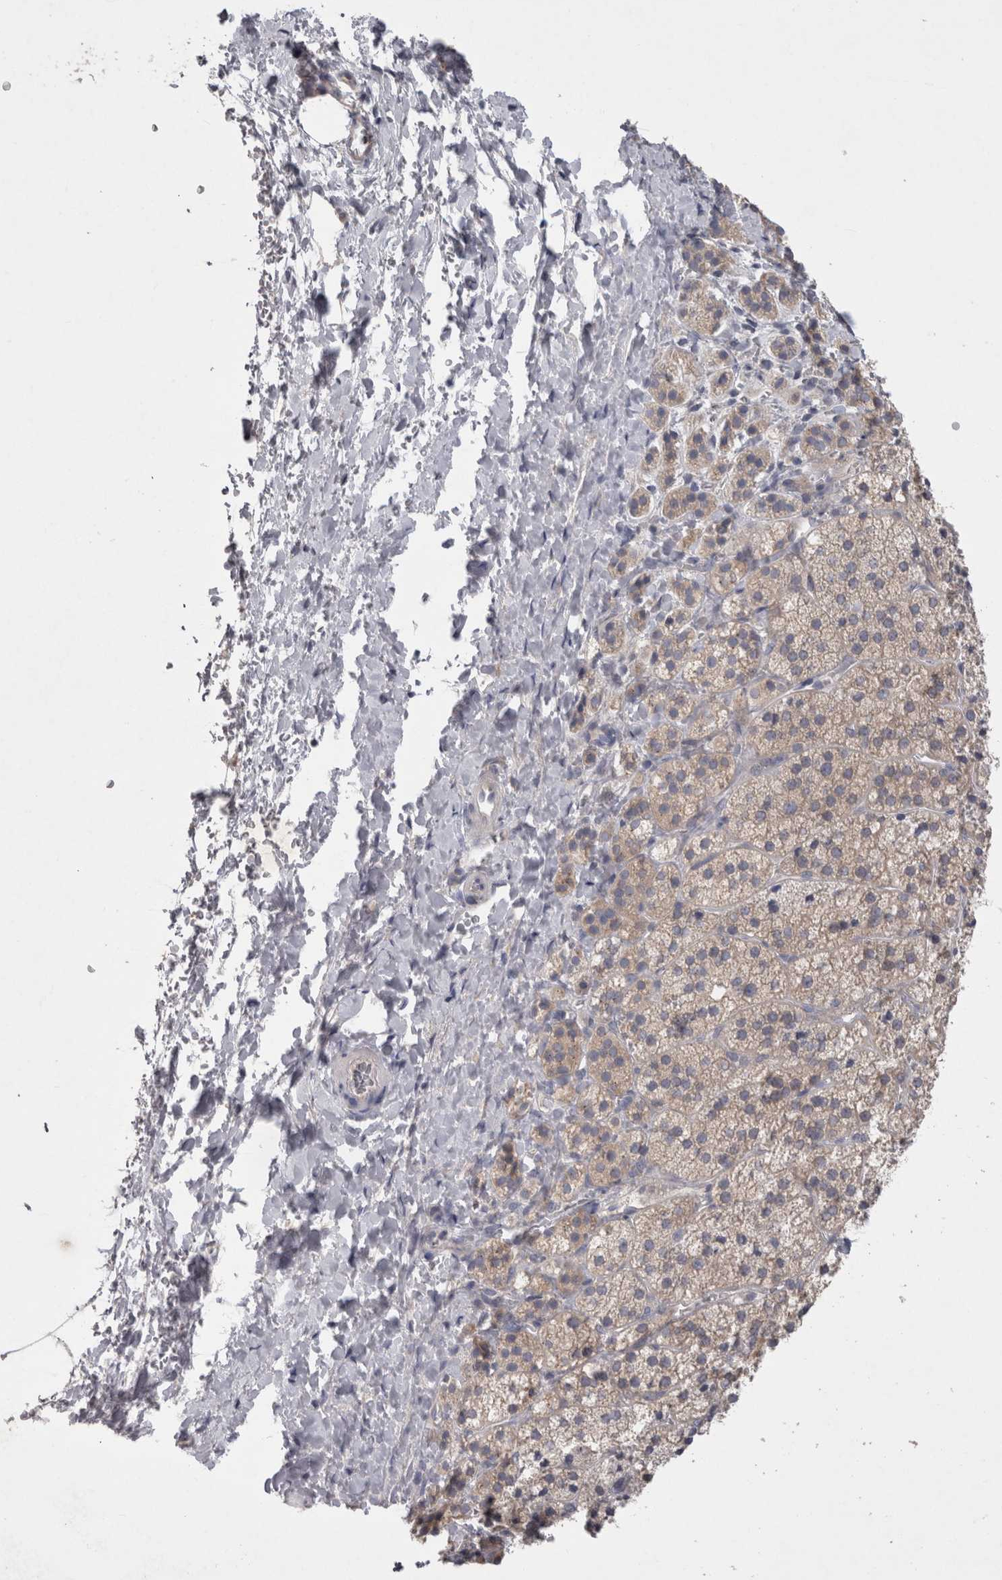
{"staining": {"intensity": "weak", "quantity": "<25%", "location": "cytoplasmic/membranous"}, "tissue": "adrenal gland", "cell_type": "Glandular cells", "image_type": "normal", "snomed": [{"axis": "morphology", "description": "Normal tissue, NOS"}, {"axis": "topography", "description": "Adrenal gland"}], "caption": "Glandular cells show no significant protein expression in unremarkable adrenal gland. (DAB (3,3'-diaminobenzidine) IHC visualized using brightfield microscopy, high magnification).", "gene": "LRRC40", "patient": {"sex": "female", "age": 44}}